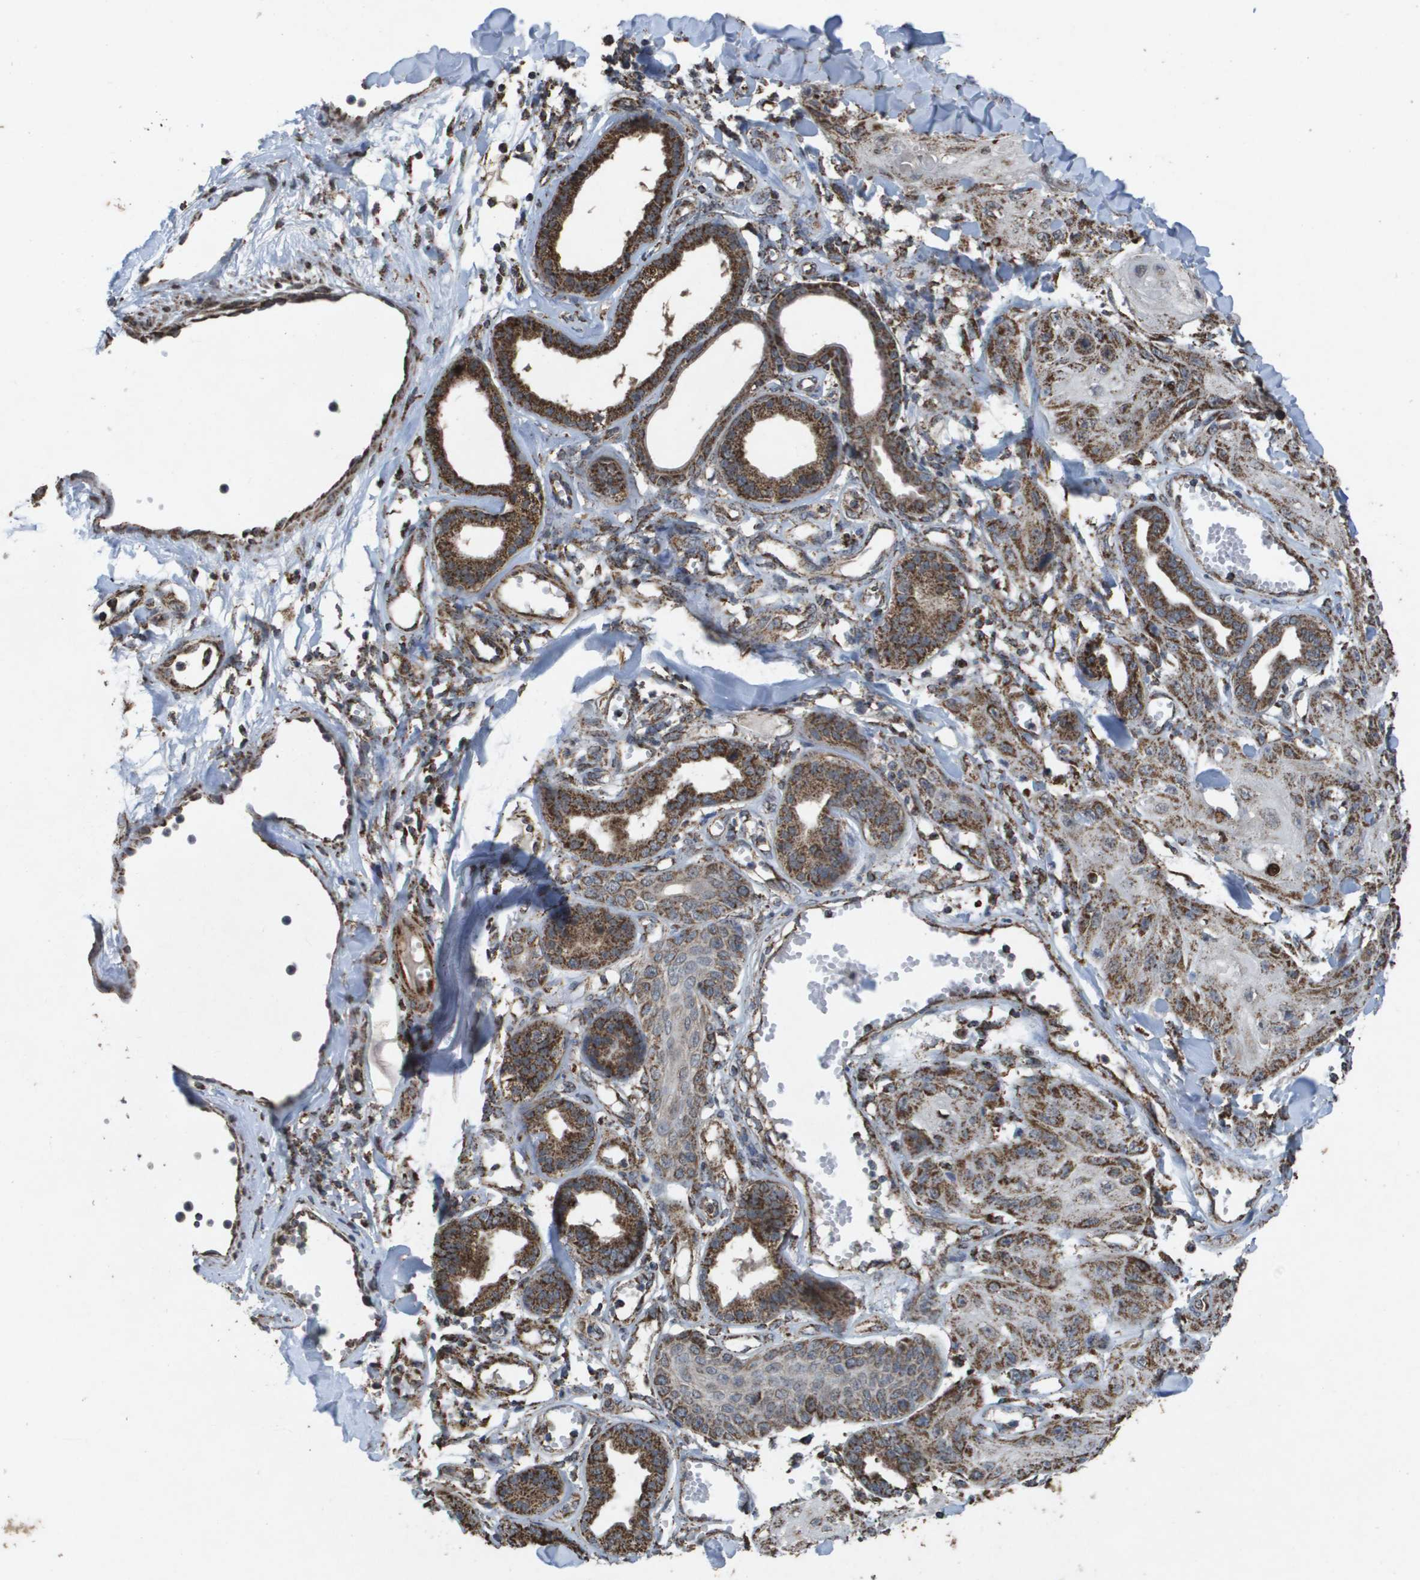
{"staining": {"intensity": "moderate", "quantity": ">75%", "location": "cytoplasmic/membranous"}, "tissue": "skin cancer", "cell_type": "Tumor cells", "image_type": "cancer", "snomed": [{"axis": "morphology", "description": "Squamous cell carcinoma, NOS"}, {"axis": "topography", "description": "Skin"}], "caption": "The histopathology image reveals staining of skin cancer, revealing moderate cytoplasmic/membranous protein positivity (brown color) within tumor cells. (DAB (3,3'-diaminobenzidine) IHC with brightfield microscopy, high magnification).", "gene": "HSPE1", "patient": {"sex": "male", "age": 74}}